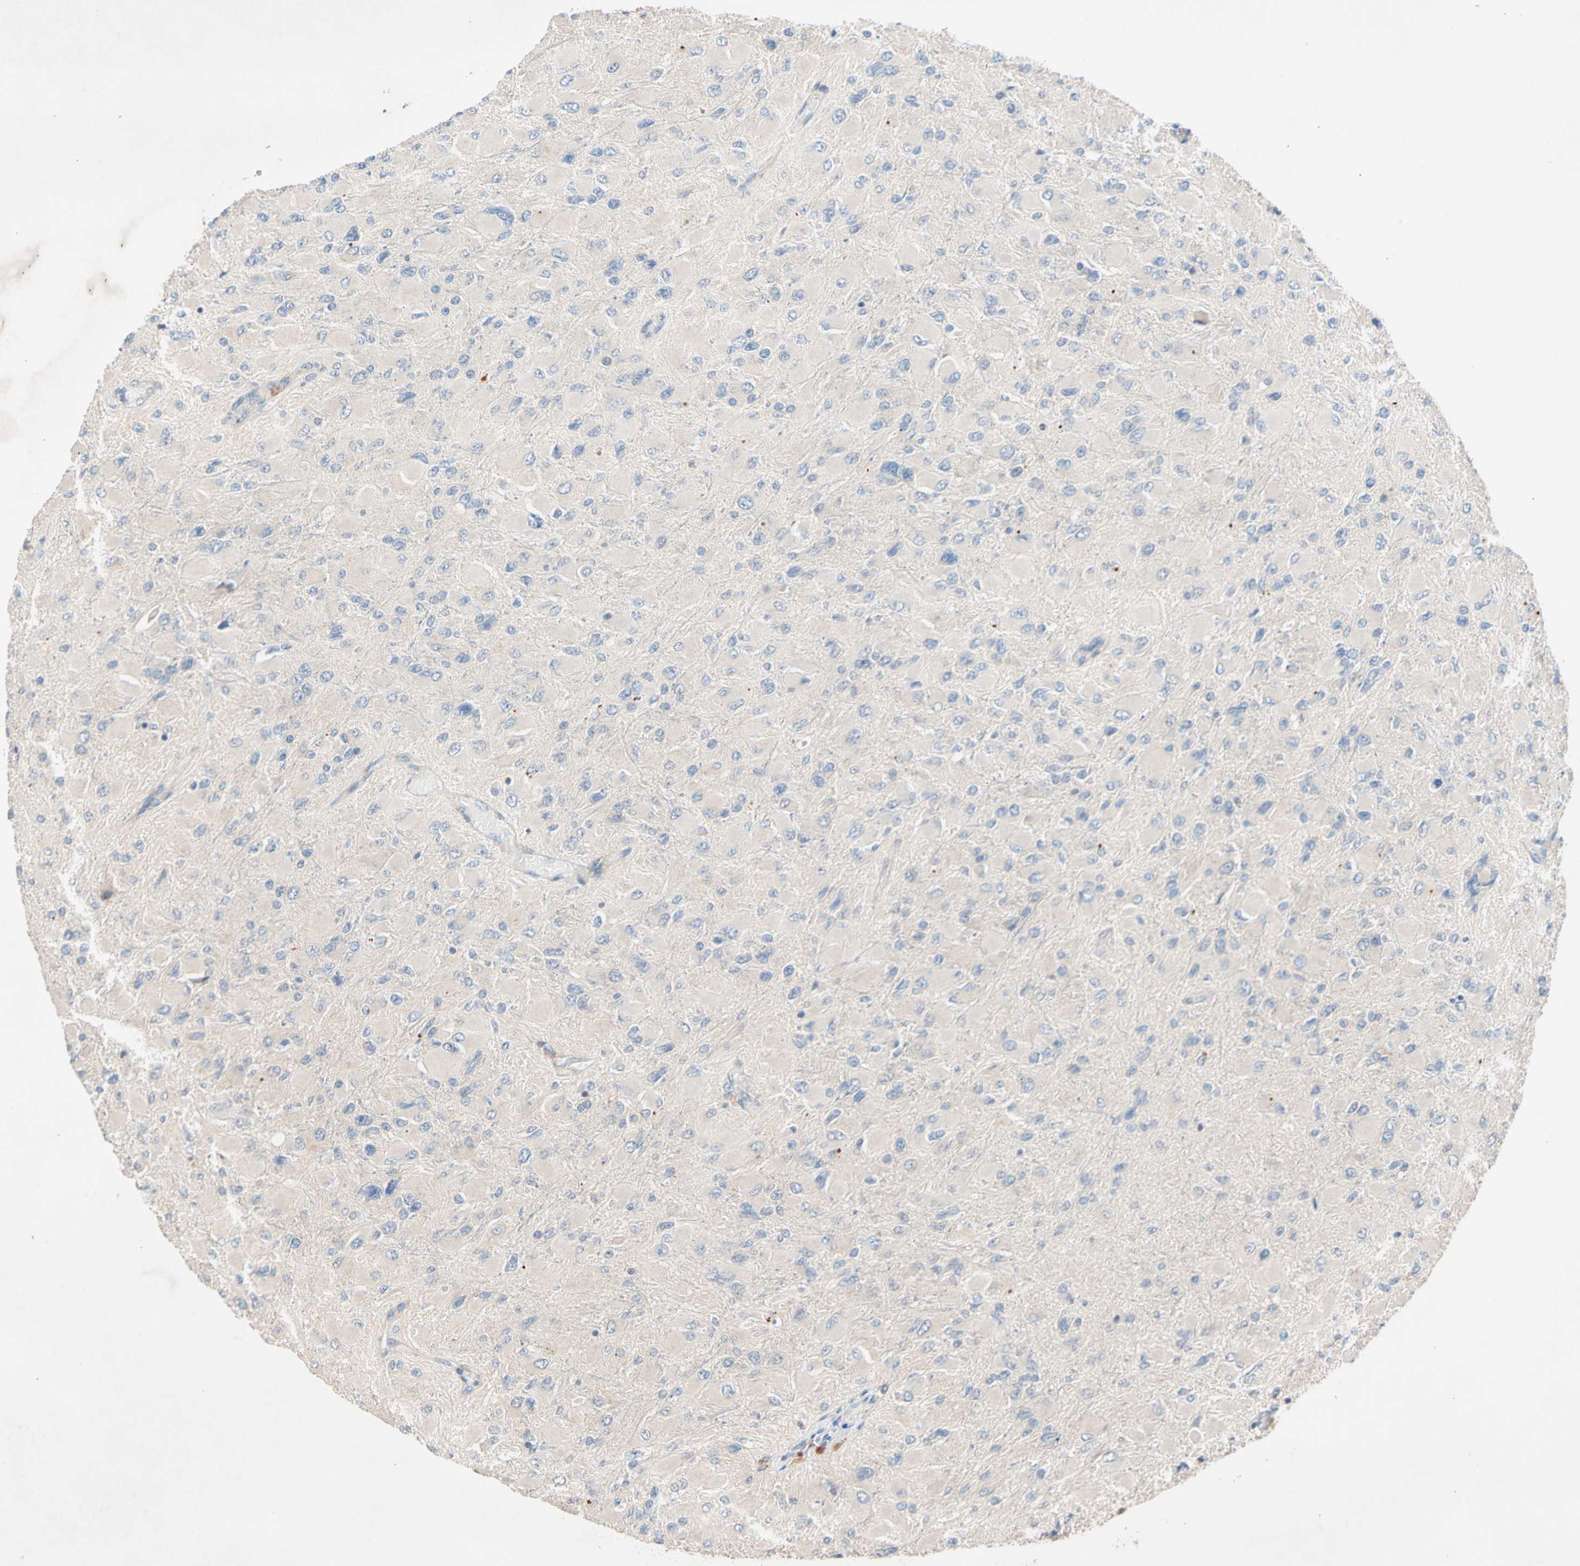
{"staining": {"intensity": "negative", "quantity": "none", "location": "none"}, "tissue": "glioma", "cell_type": "Tumor cells", "image_type": "cancer", "snomed": [{"axis": "morphology", "description": "Glioma, malignant, High grade"}, {"axis": "topography", "description": "Cerebral cortex"}], "caption": "Tumor cells are negative for brown protein staining in malignant glioma (high-grade).", "gene": "CNST", "patient": {"sex": "female", "age": 36}}